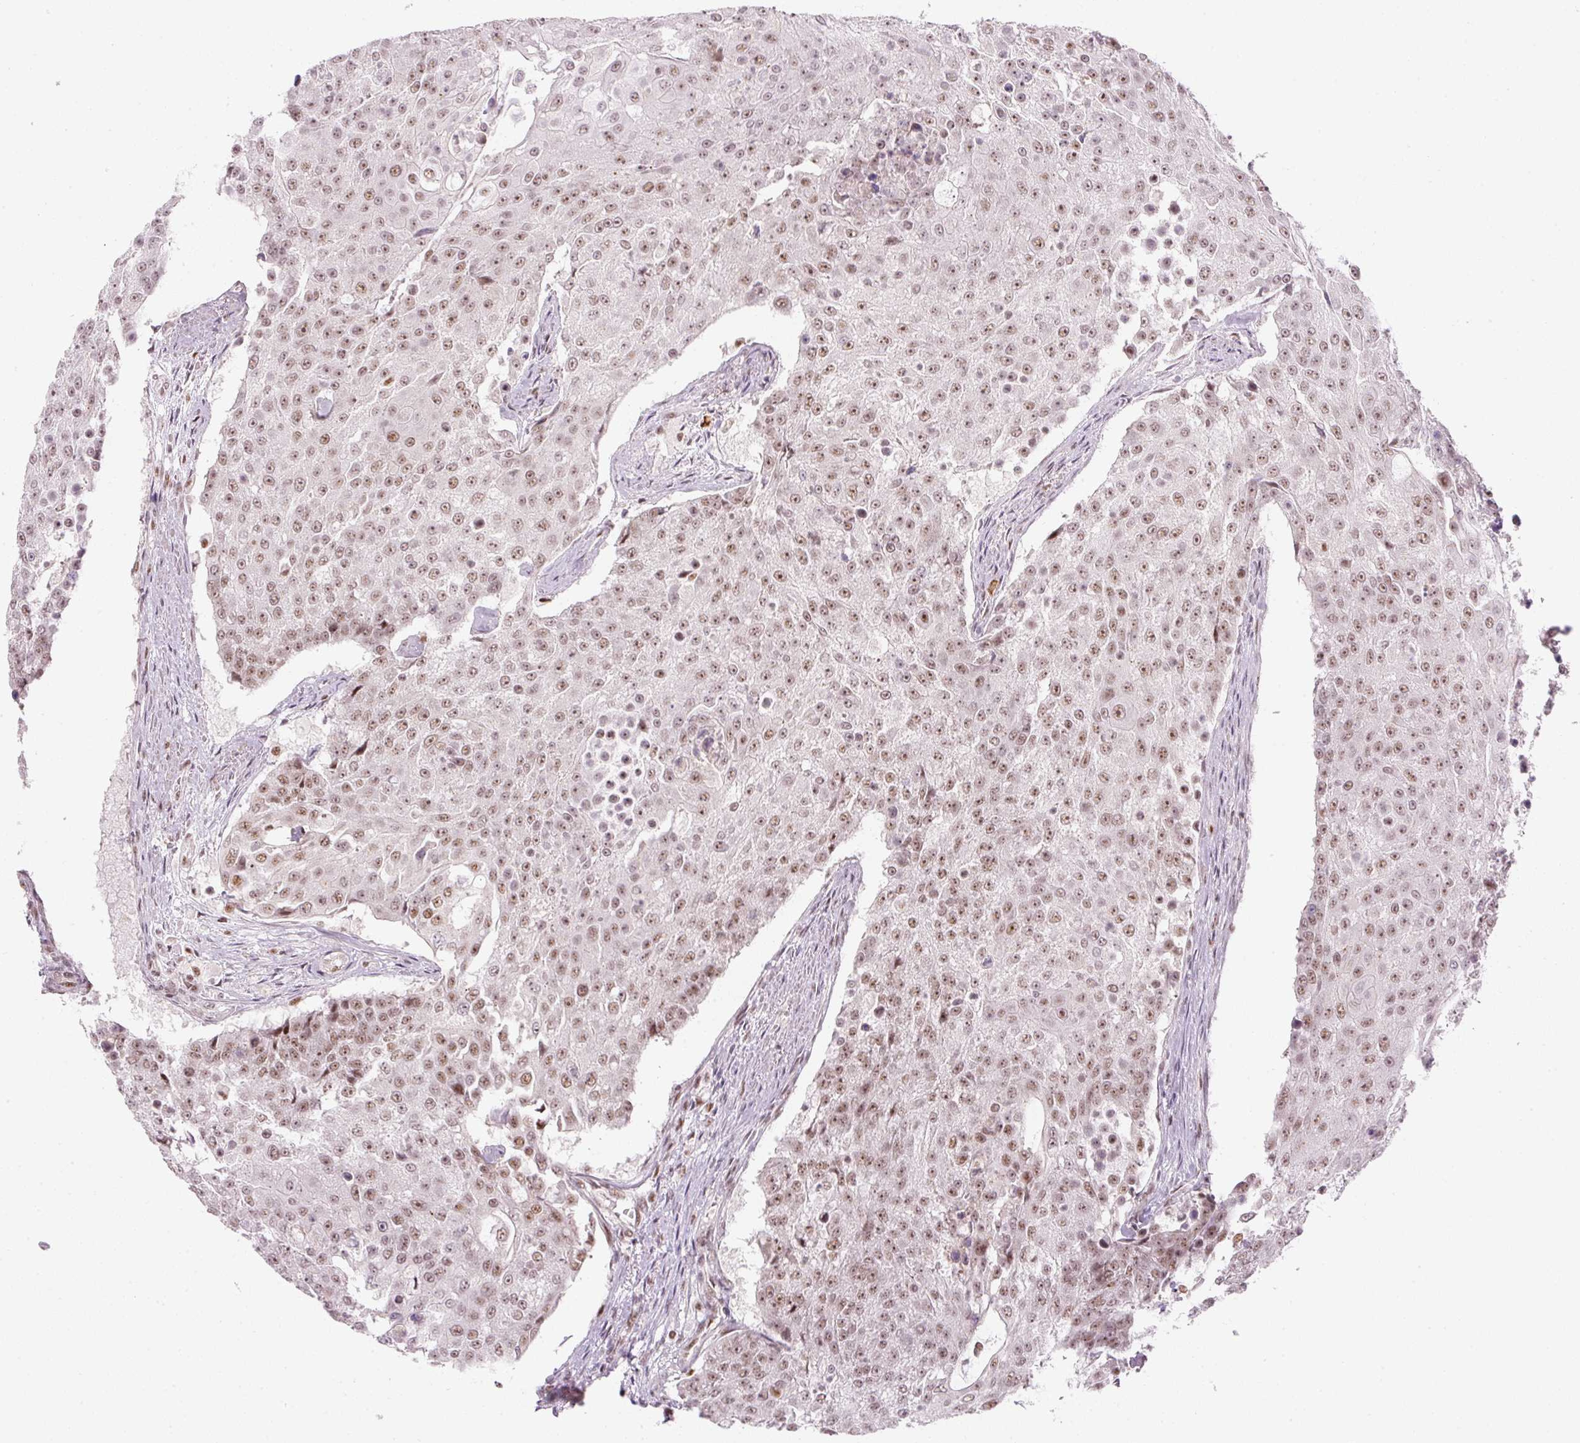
{"staining": {"intensity": "moderate", "quantity": ">75%", "location": "nuclear"}, "tissue": "urothelial cancer", "cell_type": "Tumor cells", "image_type": "cancer", "snomed": [{"axis": "morphology", "description": "Urothelial carcinoma, High grade"}, {"axis": "topography", "description": "Urinary bladder"}], "caption": "Urothelial cancer was stained to show a protein in brown. There is medium levels of moderate nuclear positivity in about >75% of tumor cells. (Brightfield microscopy of DAB IHC at high magnification).", "gene": "U2AF2", "patient": {"sex": "female", "age": 63}}